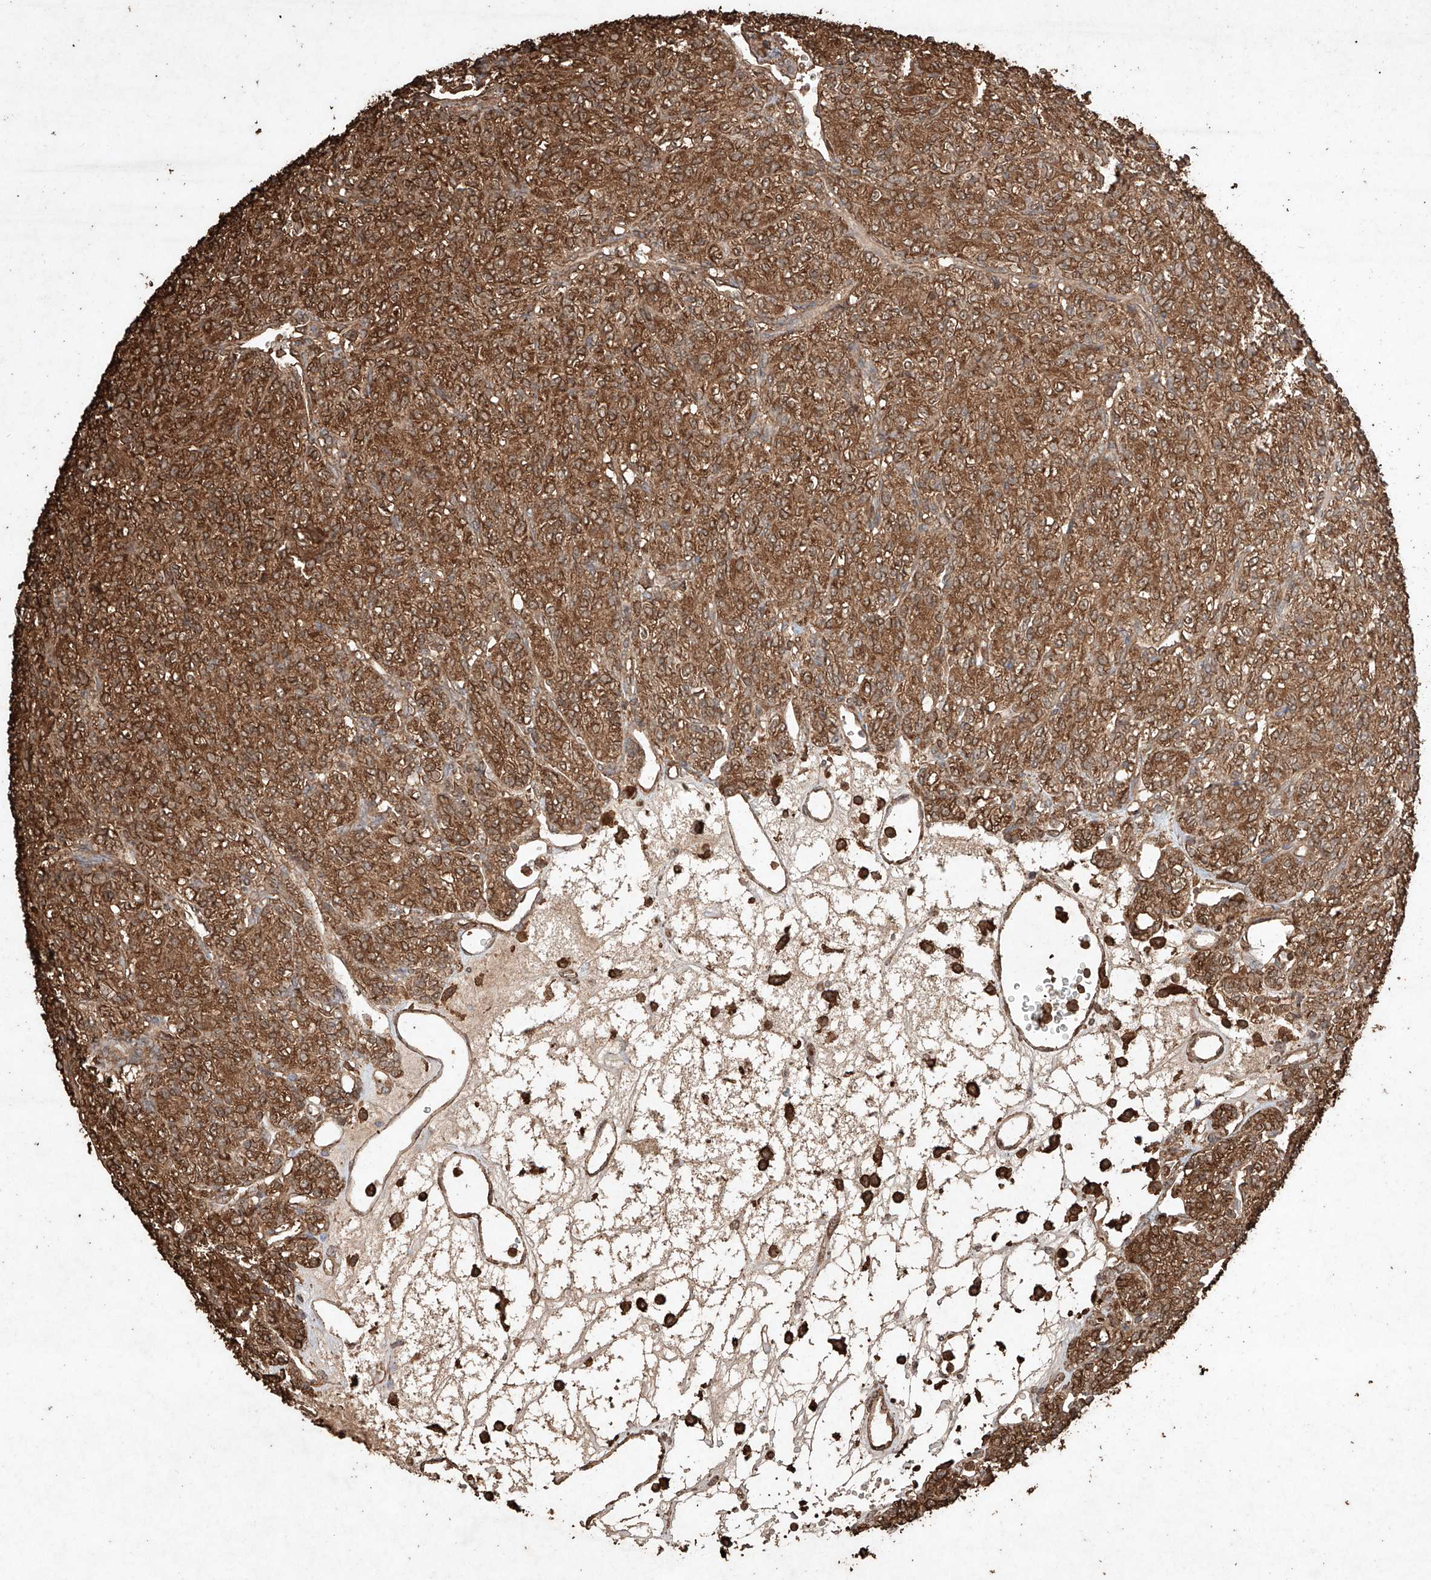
{"staining": {"intensity": "strong", "quantity": ">75%", "location": "cytoplasmic/membranous"}, "tissue": "renal cancer", "cell_type": "Tumor cells", "image_type": "cancer", "snomed": [{"axis": "morphology", "description": "Adenocarcinoma, NOS"}, {"axis": "topography", "description": "Kidney"}], "caption": "Strong cytoplasmic/membranous protein expression is appreciated in approximately >75% of tumor cells in renal adenocarcinoma. (Stains: DAB in brown, nuclei in blue, Microscopy: brightfield microscopy at high magnification).", "gene": "M6PR", "patient": {"sex": "male", "age": 77}}